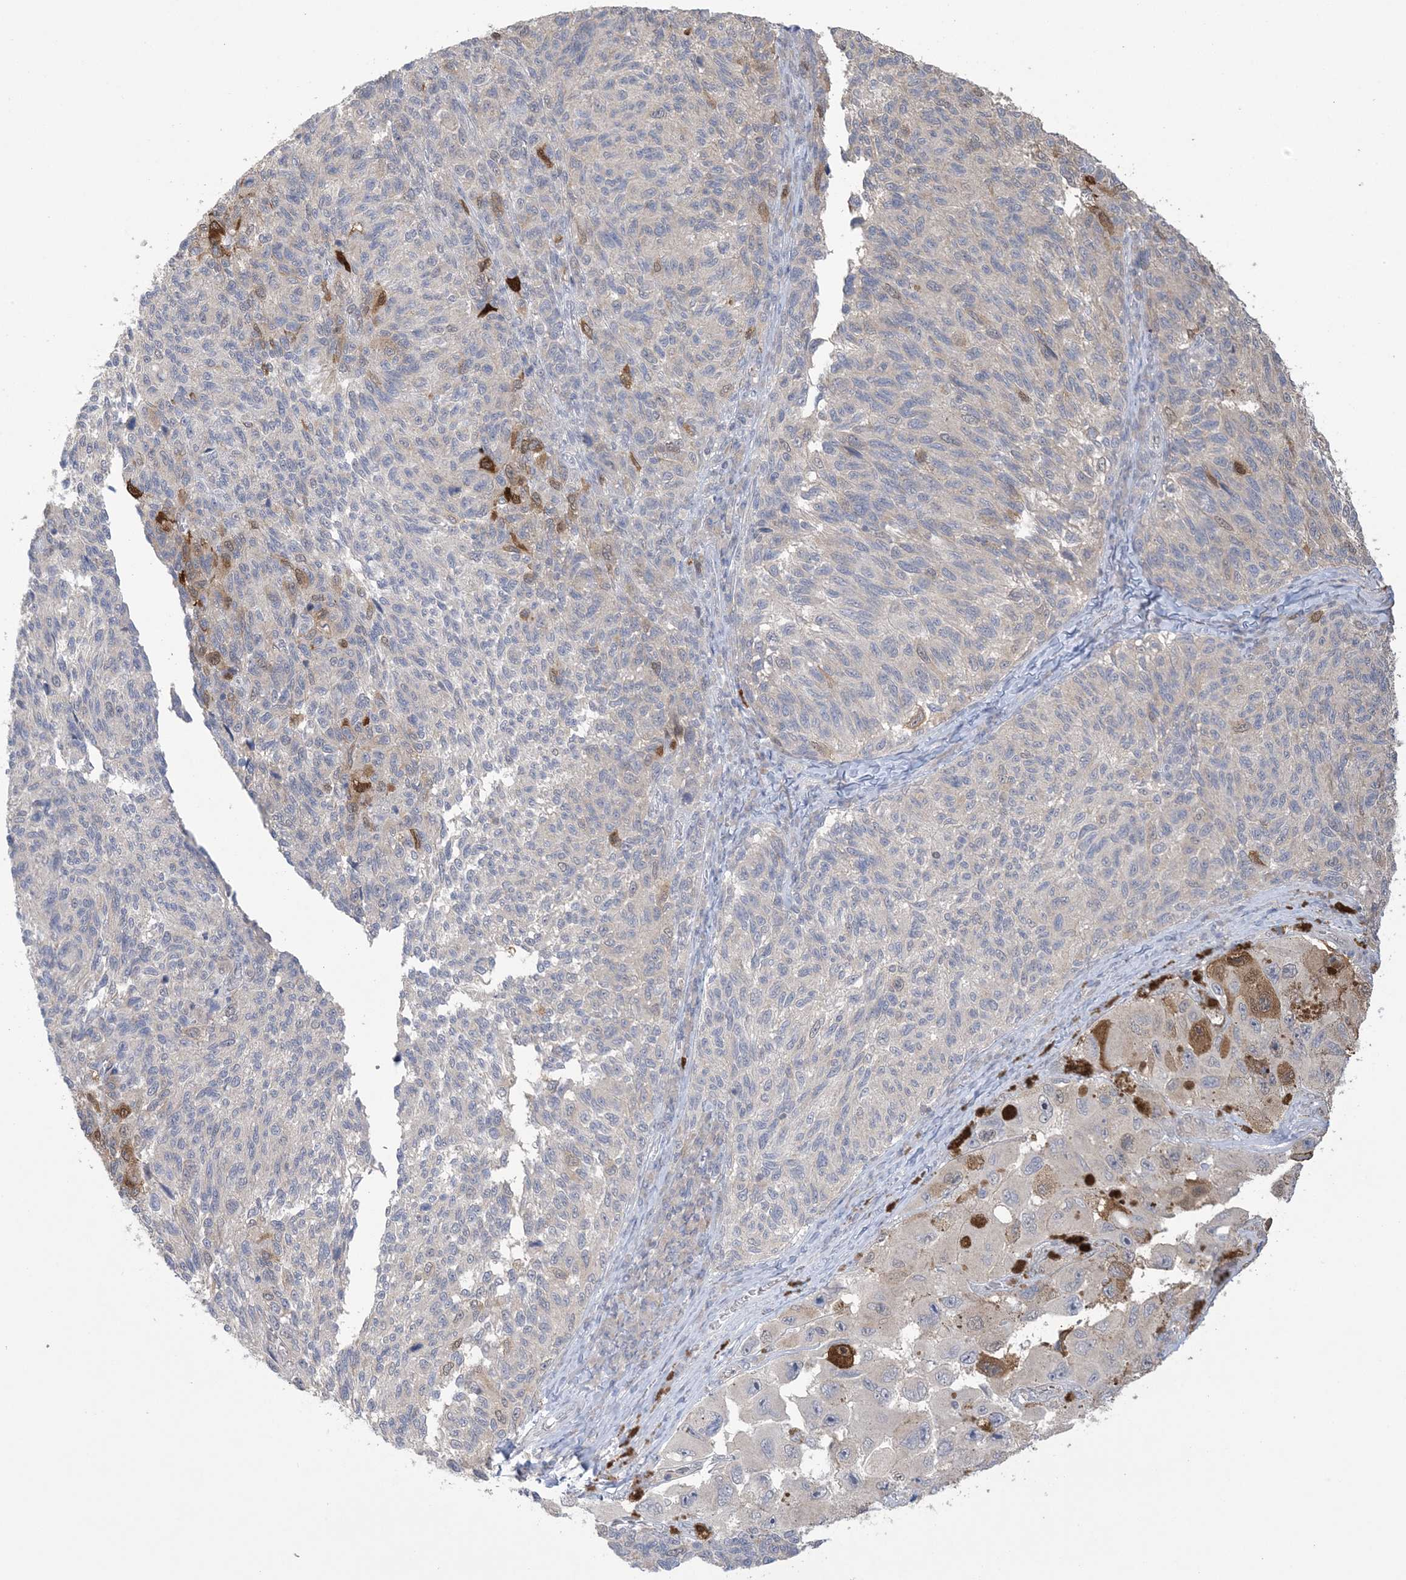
{"staining": {"intensity": "negative", "quantity": "none", "location": "none"}, "tissue": "melanoma", "cell_type": "Tumor cells", "image_type": "cancer", "snomed": [{"axis": "morphology", "description": "Malignant melanoma, NOS"}, {"axis": "topography", "description": "Skin"}], "caption": "The IHC histopathology image has no significant positivity in tumor cells of malignant melanoma tissue.", "gene": "HMGCS1", "patient": {"sex": "female", "age": 73}}